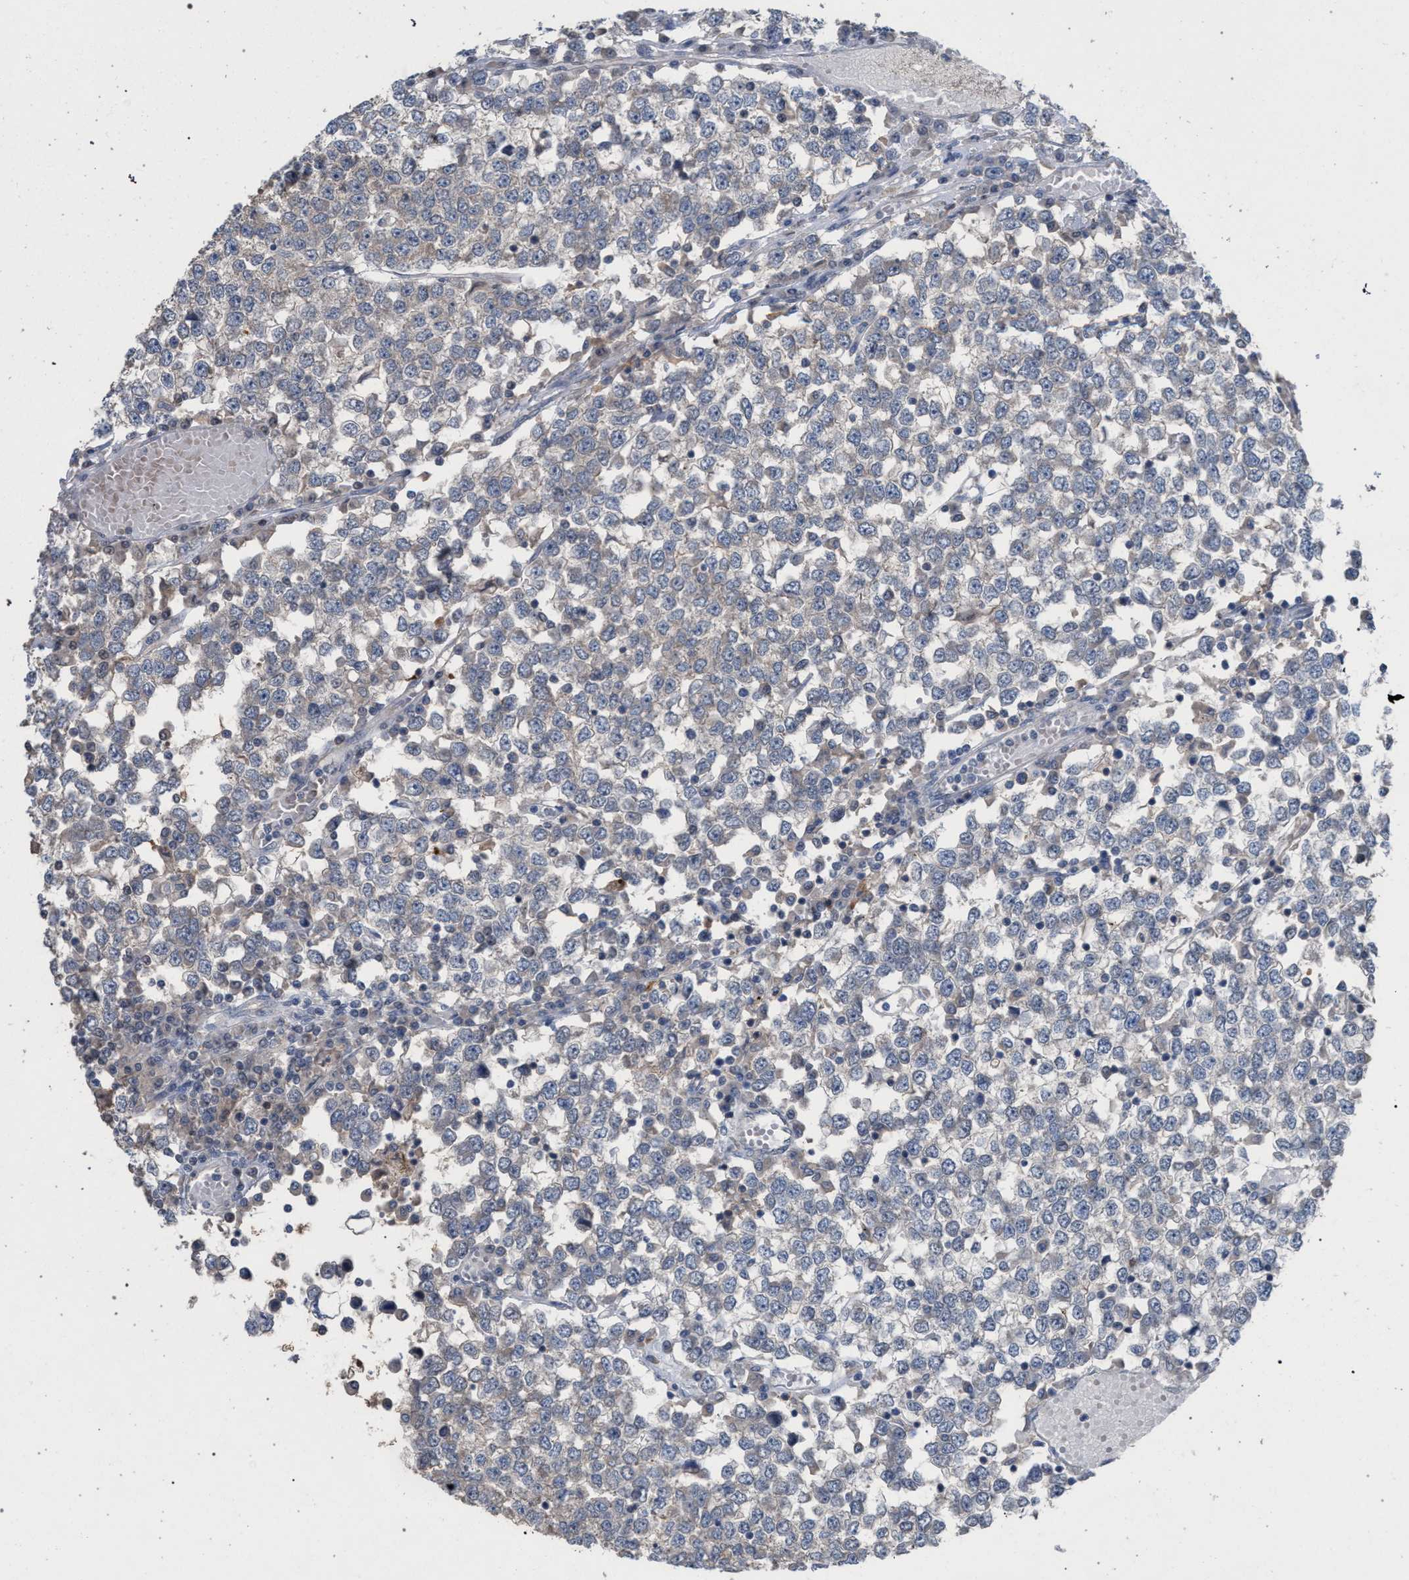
{"staining": {"intensity": "weak", "quantity": "<25%", "location": "cytoplasmic/membranous"}, "tissue": "testis cancer", "cell_type": "Tumor cells", "image_type": "cancer", "snomed": [{"axis": "morphology", "description": "Seminoma, NOS"}, {"axis": "topography", "description": "Testis"}], "caption": "Tumor cells are negative for protein expression in human seminoma (testis).", "gene": "TECPR1", "patient": {"sex": "male", "age": 65}}